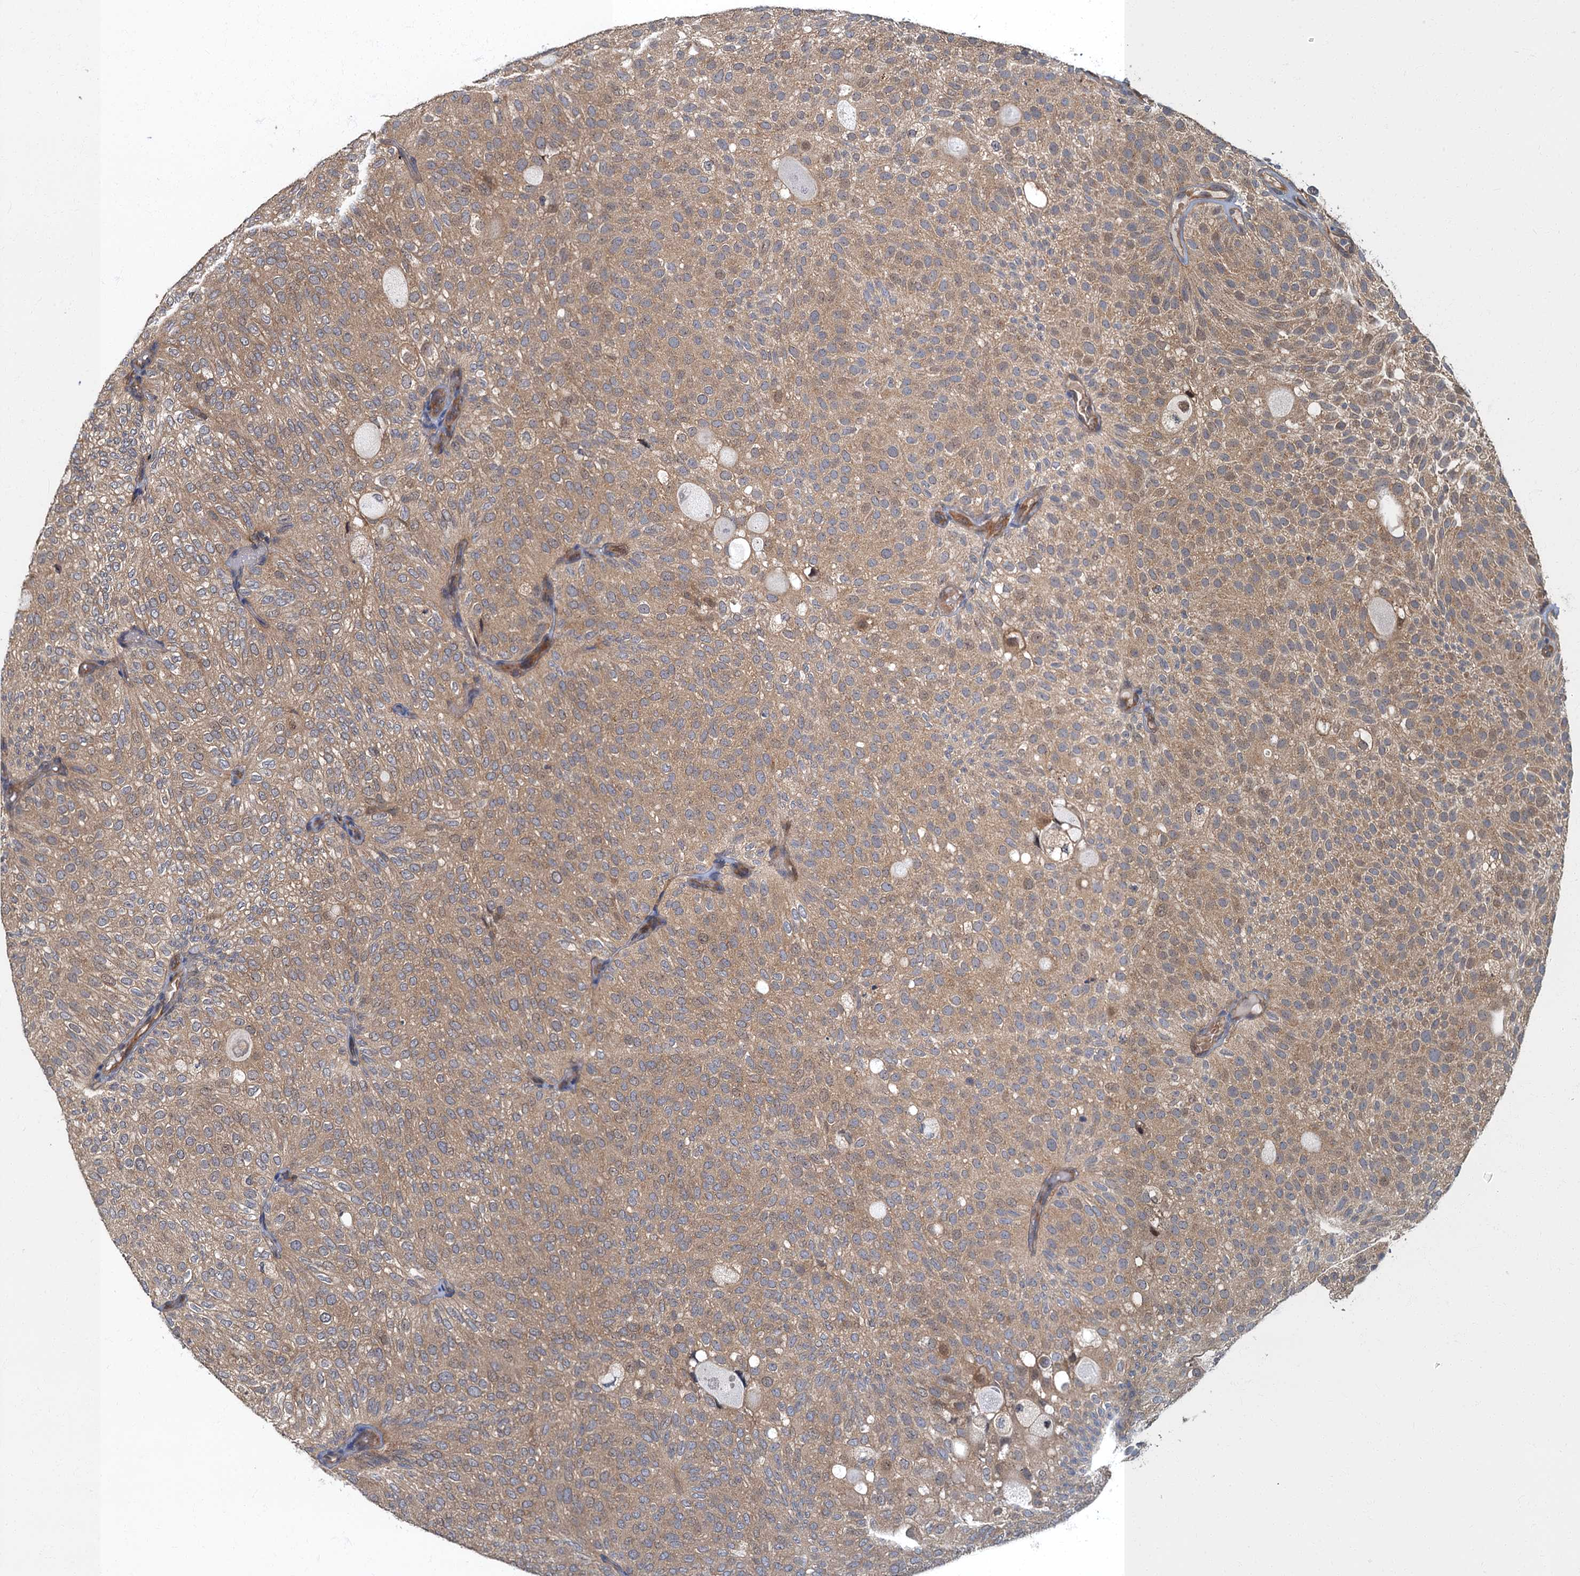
{"staining": {"intensity": "moderate", "quantity": ">75%", "location": "cytoplasmic/membranous"}, "tissue": "urothelial cancer", "cell_type": "Tumor cells", "image_type": "cancer", "snomed": [{"axis": "morphology", "description": "Urothelial carcinoma, Low grade"}, {"axis": "topography", "description": "Urinary bladder"}], "caption": "Human low-grade urothelial carcinoma stained with a protein marker exhibits moderate staining in tumor cells.", "gene": "TBCK", "patient": {"sex": "male", "age": 78}}